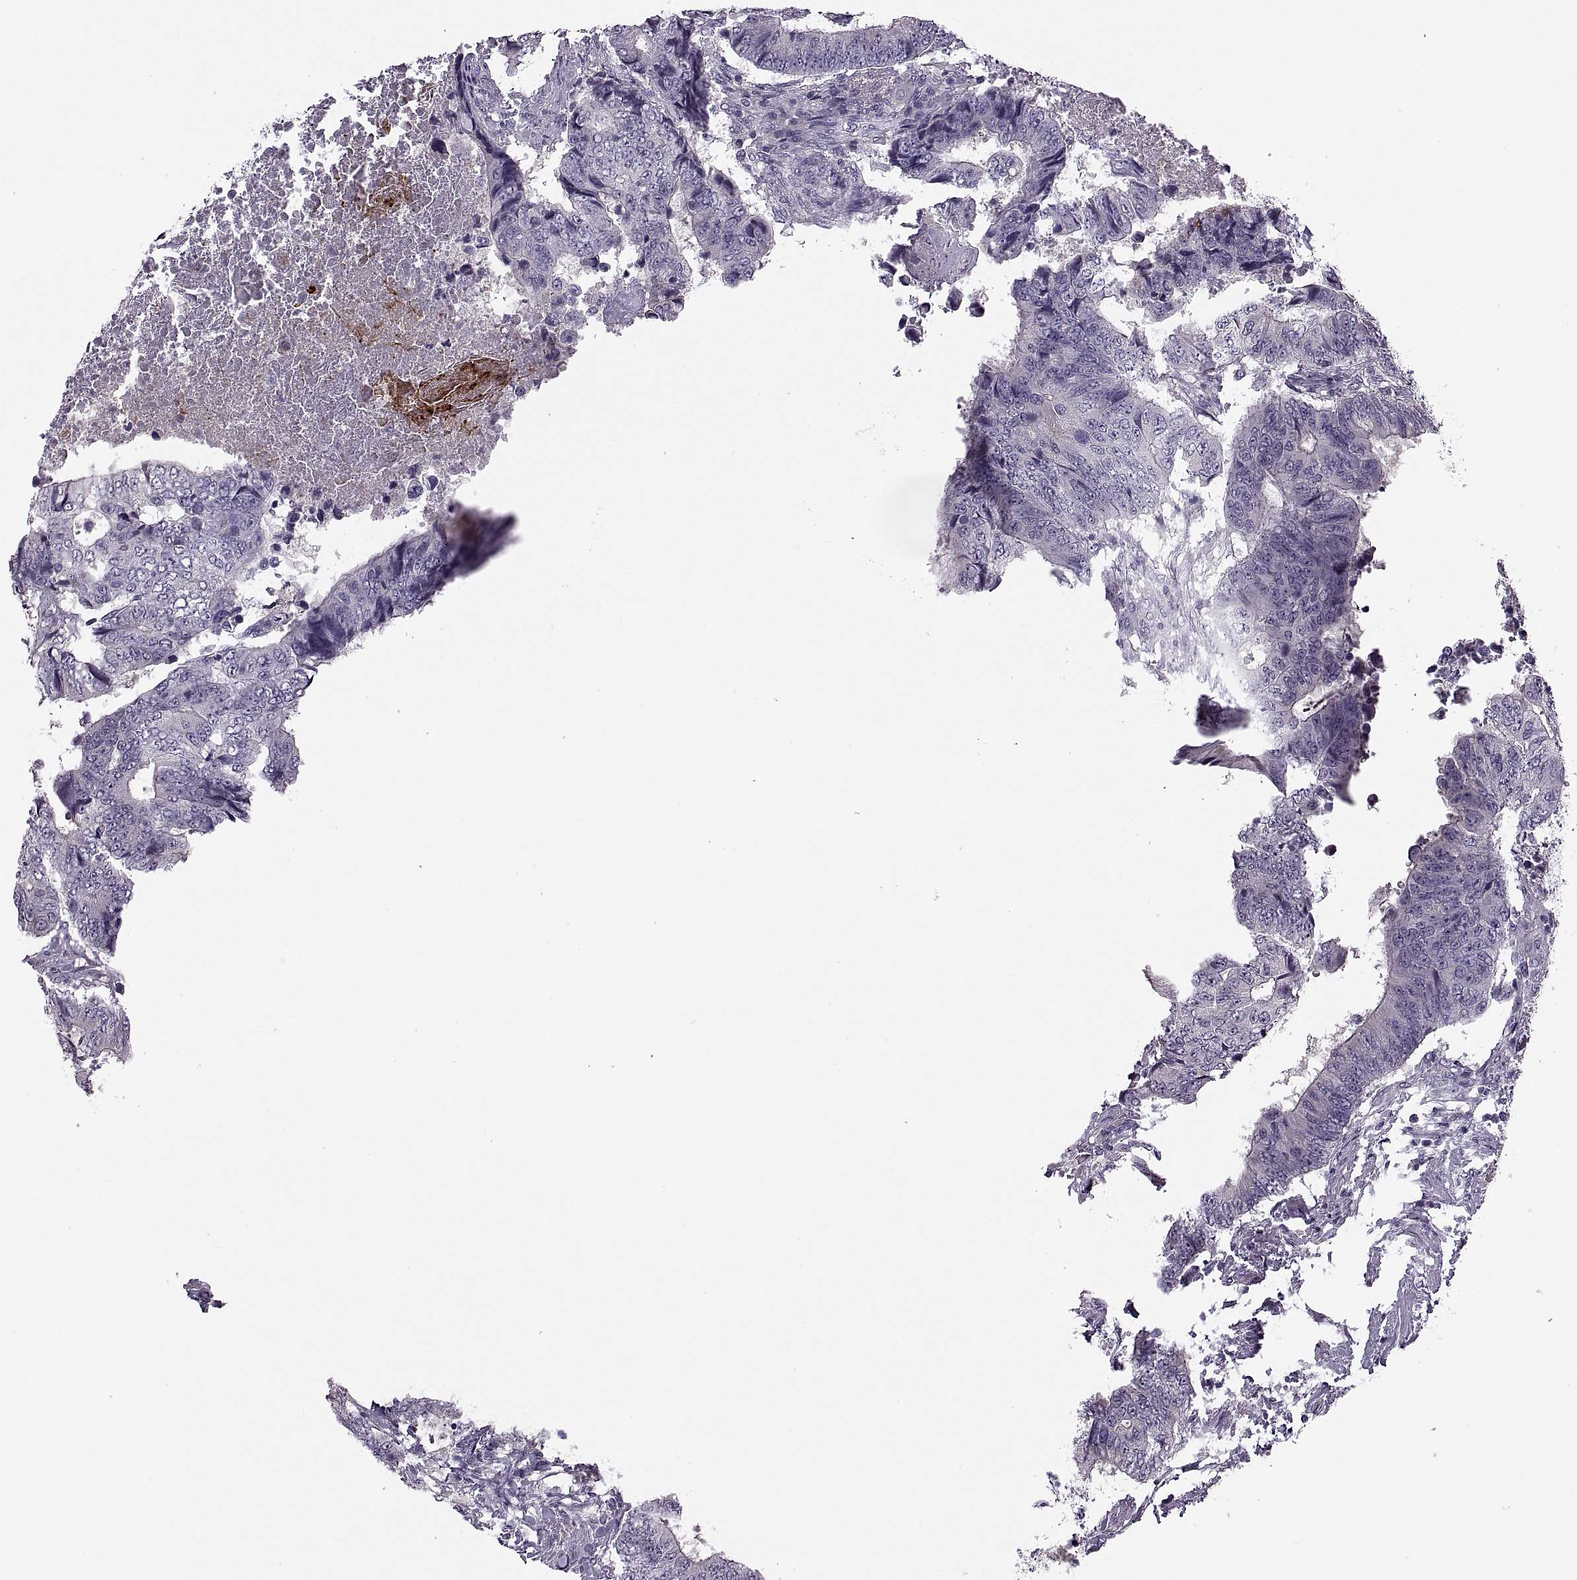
{"staining": {"intensity": "negative", "quantity": "none", "location": "none"}, "tissue": "colorectal cancer", "cell_type": "Tumor cells", "image_type": "cancer", "snomed": [{"axis": "morphology", "description": "Adenocarcinoma, NOS"}, {"axis": "topography", "description": "Colon"}], "caption": "DAB (3,3'-diaminobenzidine) immunohistochemical staining of adenocarcinoma (colorectal) exhibits no significant expression in tumor cells.", "gene": "PRSS54", "patient": {"sex": "female", "age": 48}}